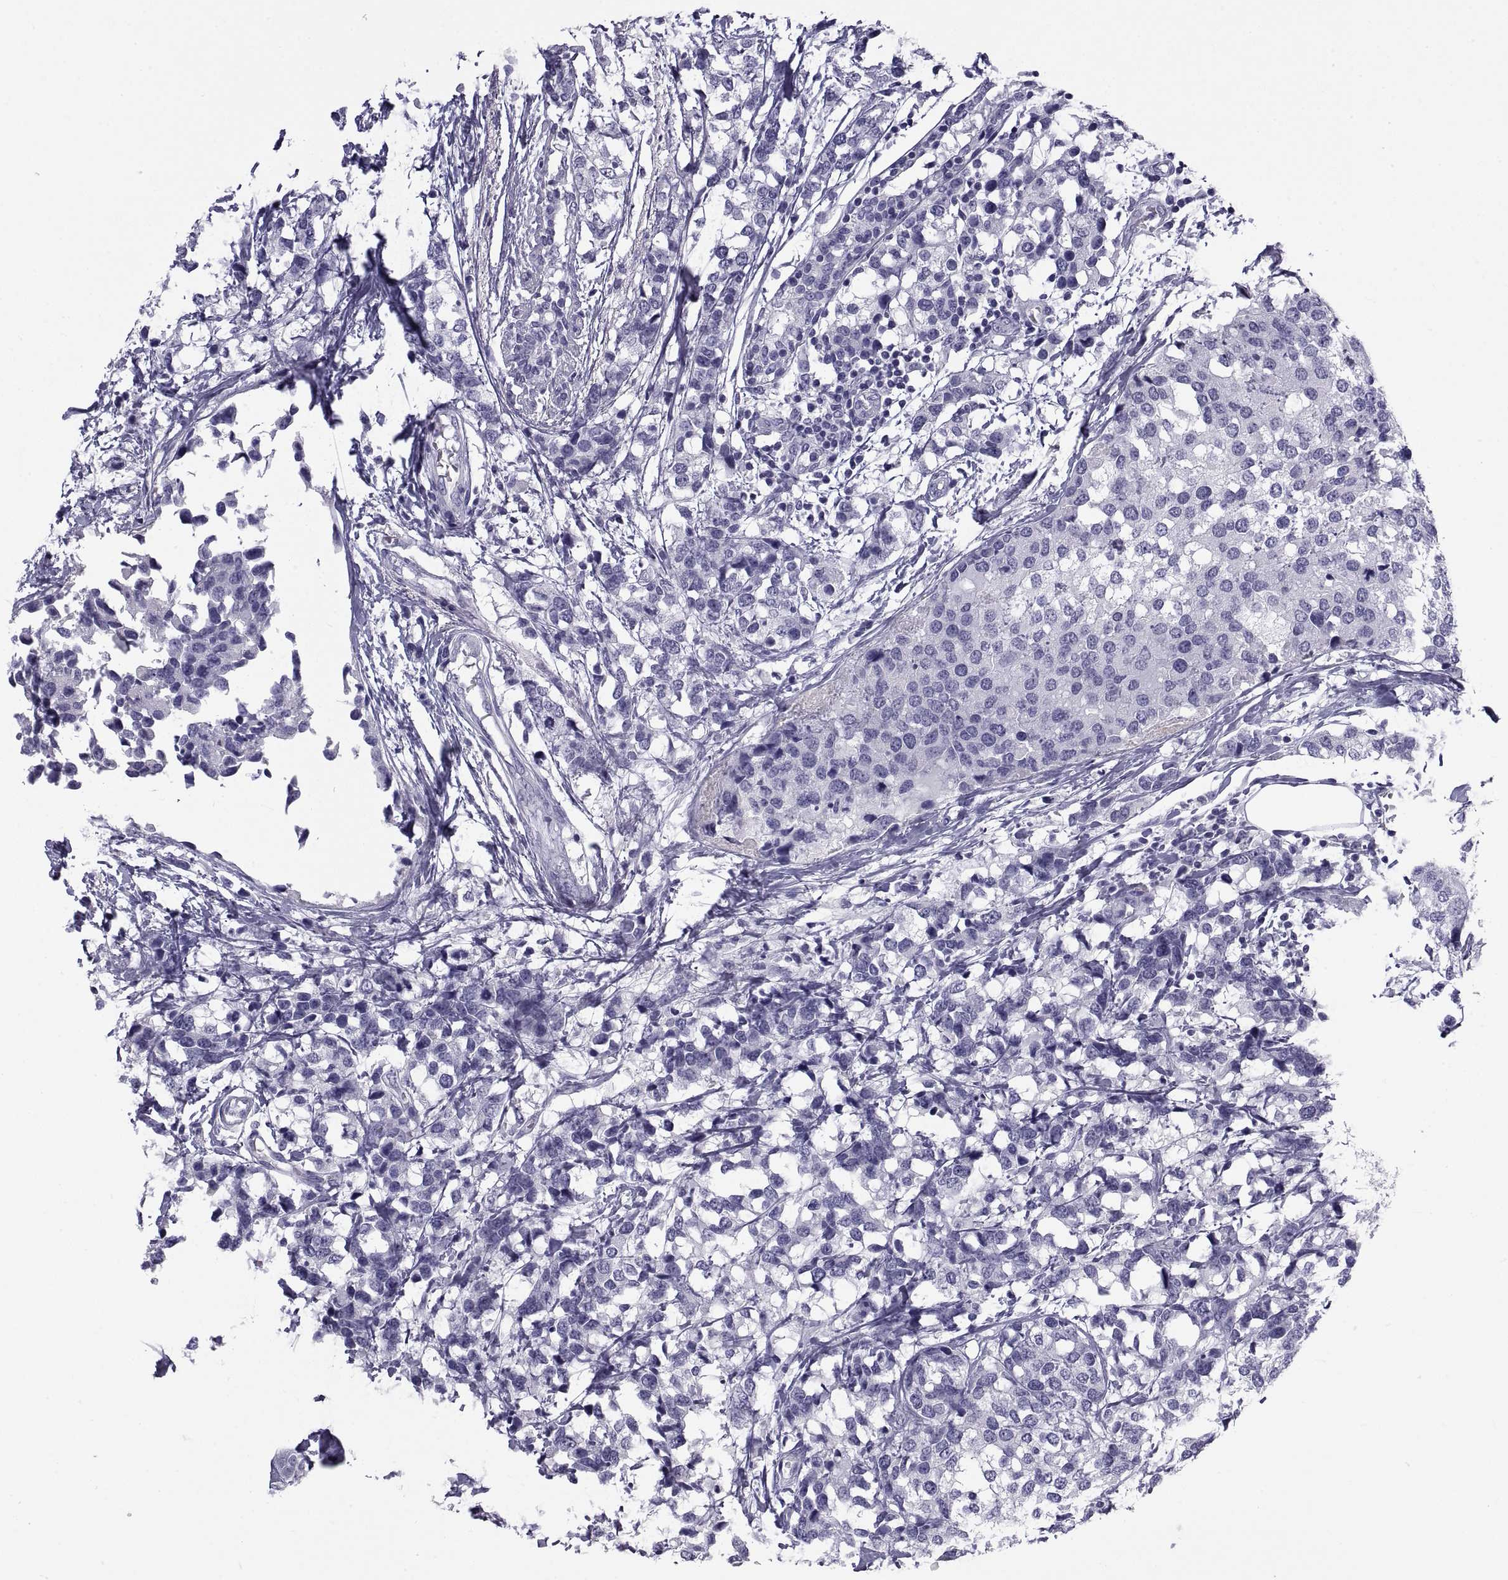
{"staining": {"intensity": "negative", "quantity": "none", "location": "none"}, "tissue": "breast cancer", "cell_type": "Tumor cells", "image_type": "cancer", "snomed": [{"axis": "morphology", "description": "Lobular carcinoma"}, {"axis": "topography", "description": "Breast"}], "caption": "Immunohistochemistry (IHC) photomicrograph of neoplastic tissue: breast cancer (lobular carcinoma) stained with DAB exhibits no significant protein positivity in tumor cells.", "gene": "NPTX2", "patient": {"sex": "female", "age": 59}}